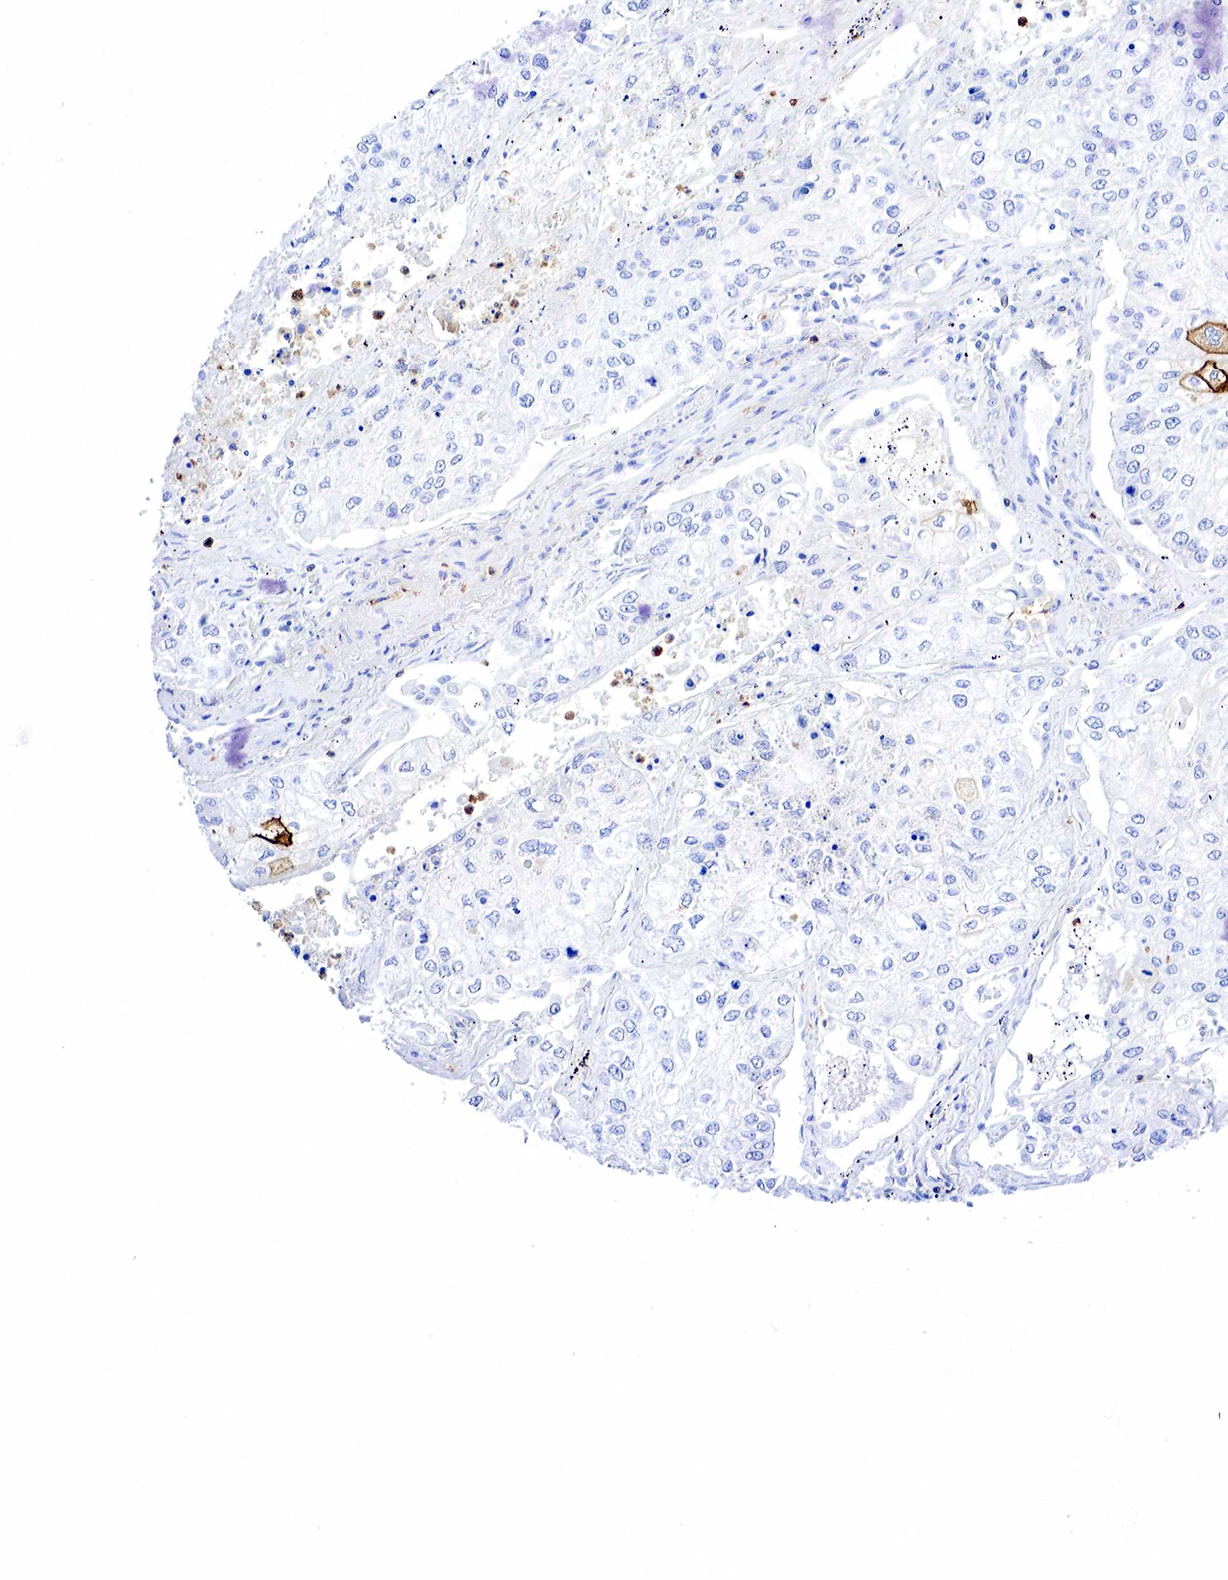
{"staining": {"intensity": "moderate", "quantity": "<25%", "location": "cytoplasmic/membranous"}, "tissue": "lung cancer", "cell_type": "Tumor cells", "image_type": "cancer", "snomed": [{"axis": "morphology", "description": "Squamous cell carcinoma, NOS"}, {"axis": "topography", "description": "Lung"}], "caption": "This is a histology image of IHC staining of lung squamous cell carcinoma, which shows moderate positivity in the cytoplasmic/membranous of tumor cells.", "gene": "FUT4", "patient": {"sex": "male", "age": 75}}